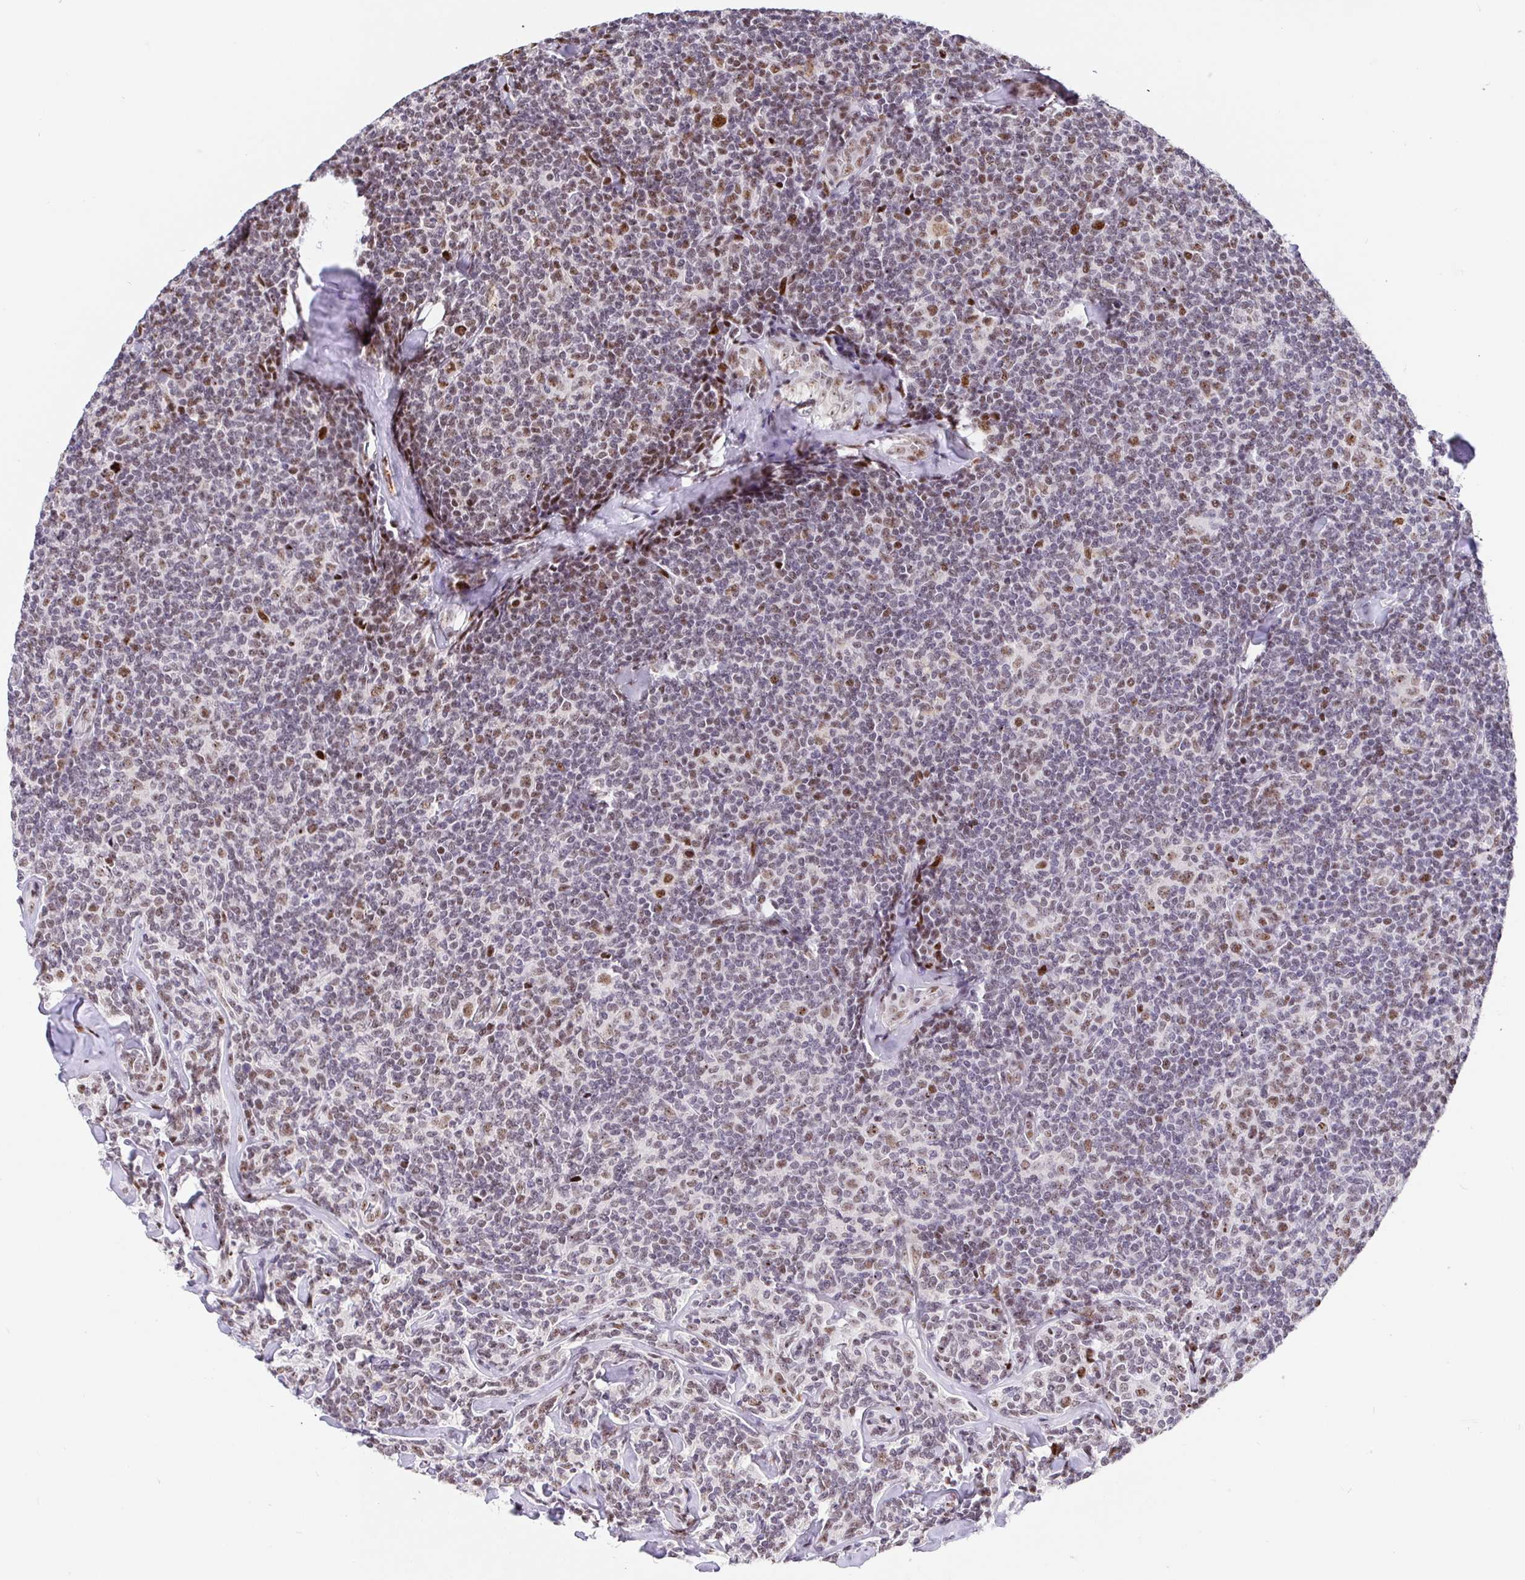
{"staining": {"intensity": "moderate", "quantity": "<25%", "location": "nuclear"}, "tissue": "lymphoma", "cell_type": "Tumor cells", "image_type": "cancer", "snomed": [{"axis": "morphology", "description": "Malignant lymphoma, non-Hodgkin's type, Low grade"}, {"axis": "topography", "description": "Lymph node"}], "caption": "Immunohistochemical staining of lymphoma displays moderate nuclear protein staining in about <25% of tumor cells.", "gene": "SETD5", "patient": {"sex": "female", "age": 56}}